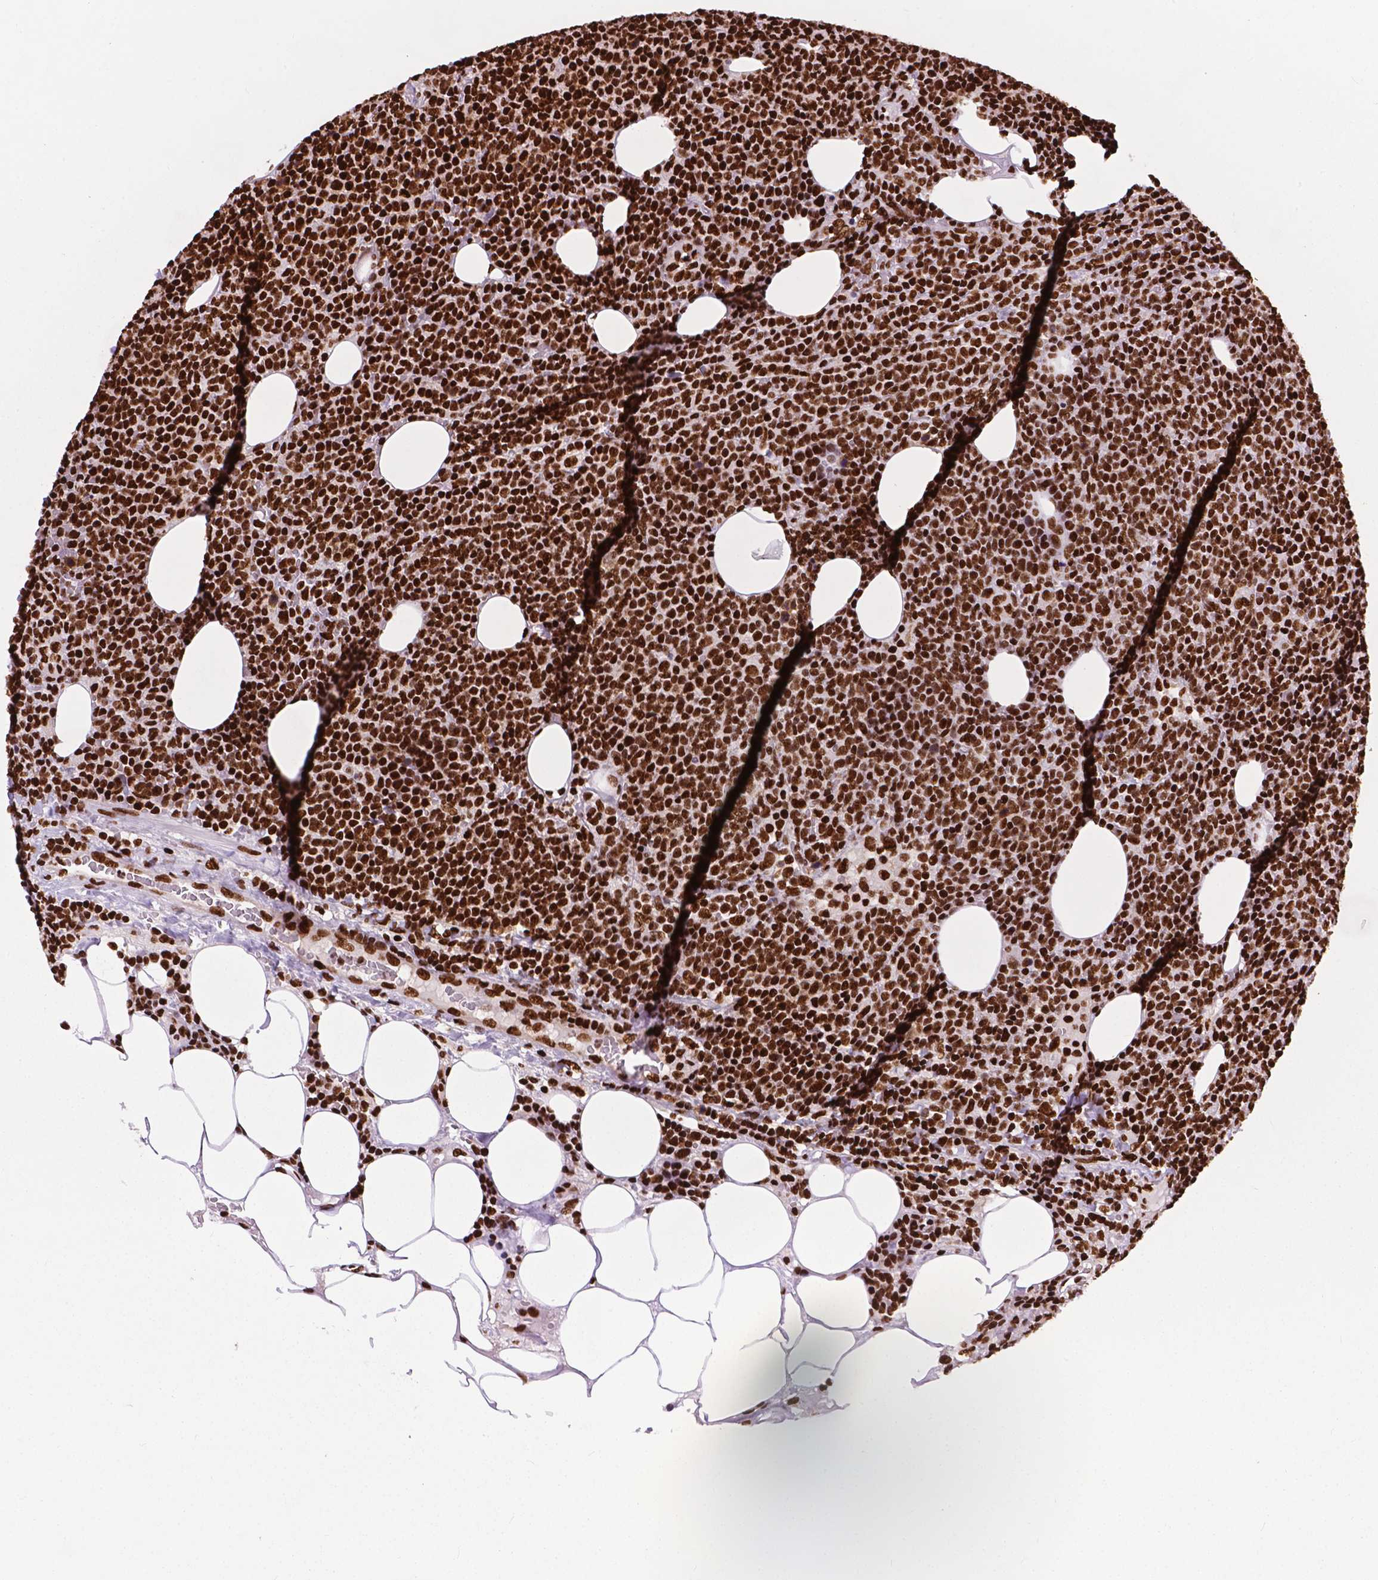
{"staining": {"intensity": "strong", "quantity": ">75%", "location": "nuclear"}, "tissue": "lymphoma", "cell_type": "Tumor cells", "image_type": "cancer", "snomed": [{"axis": "morphology", "description": "Malignant lymphoma, non-Hodgkin's type, High grade"}, {"axis": "topography", "description": "Lymph node"}], "caption": "This is a histology image of IHC staining of malignant lymphoma, non-Hodgkin's type (high-grade), which shows strong expression in the nuclear of tumor cells.", "gene": "SMIM5", "patient": {"sex": "male", "age": 61}}